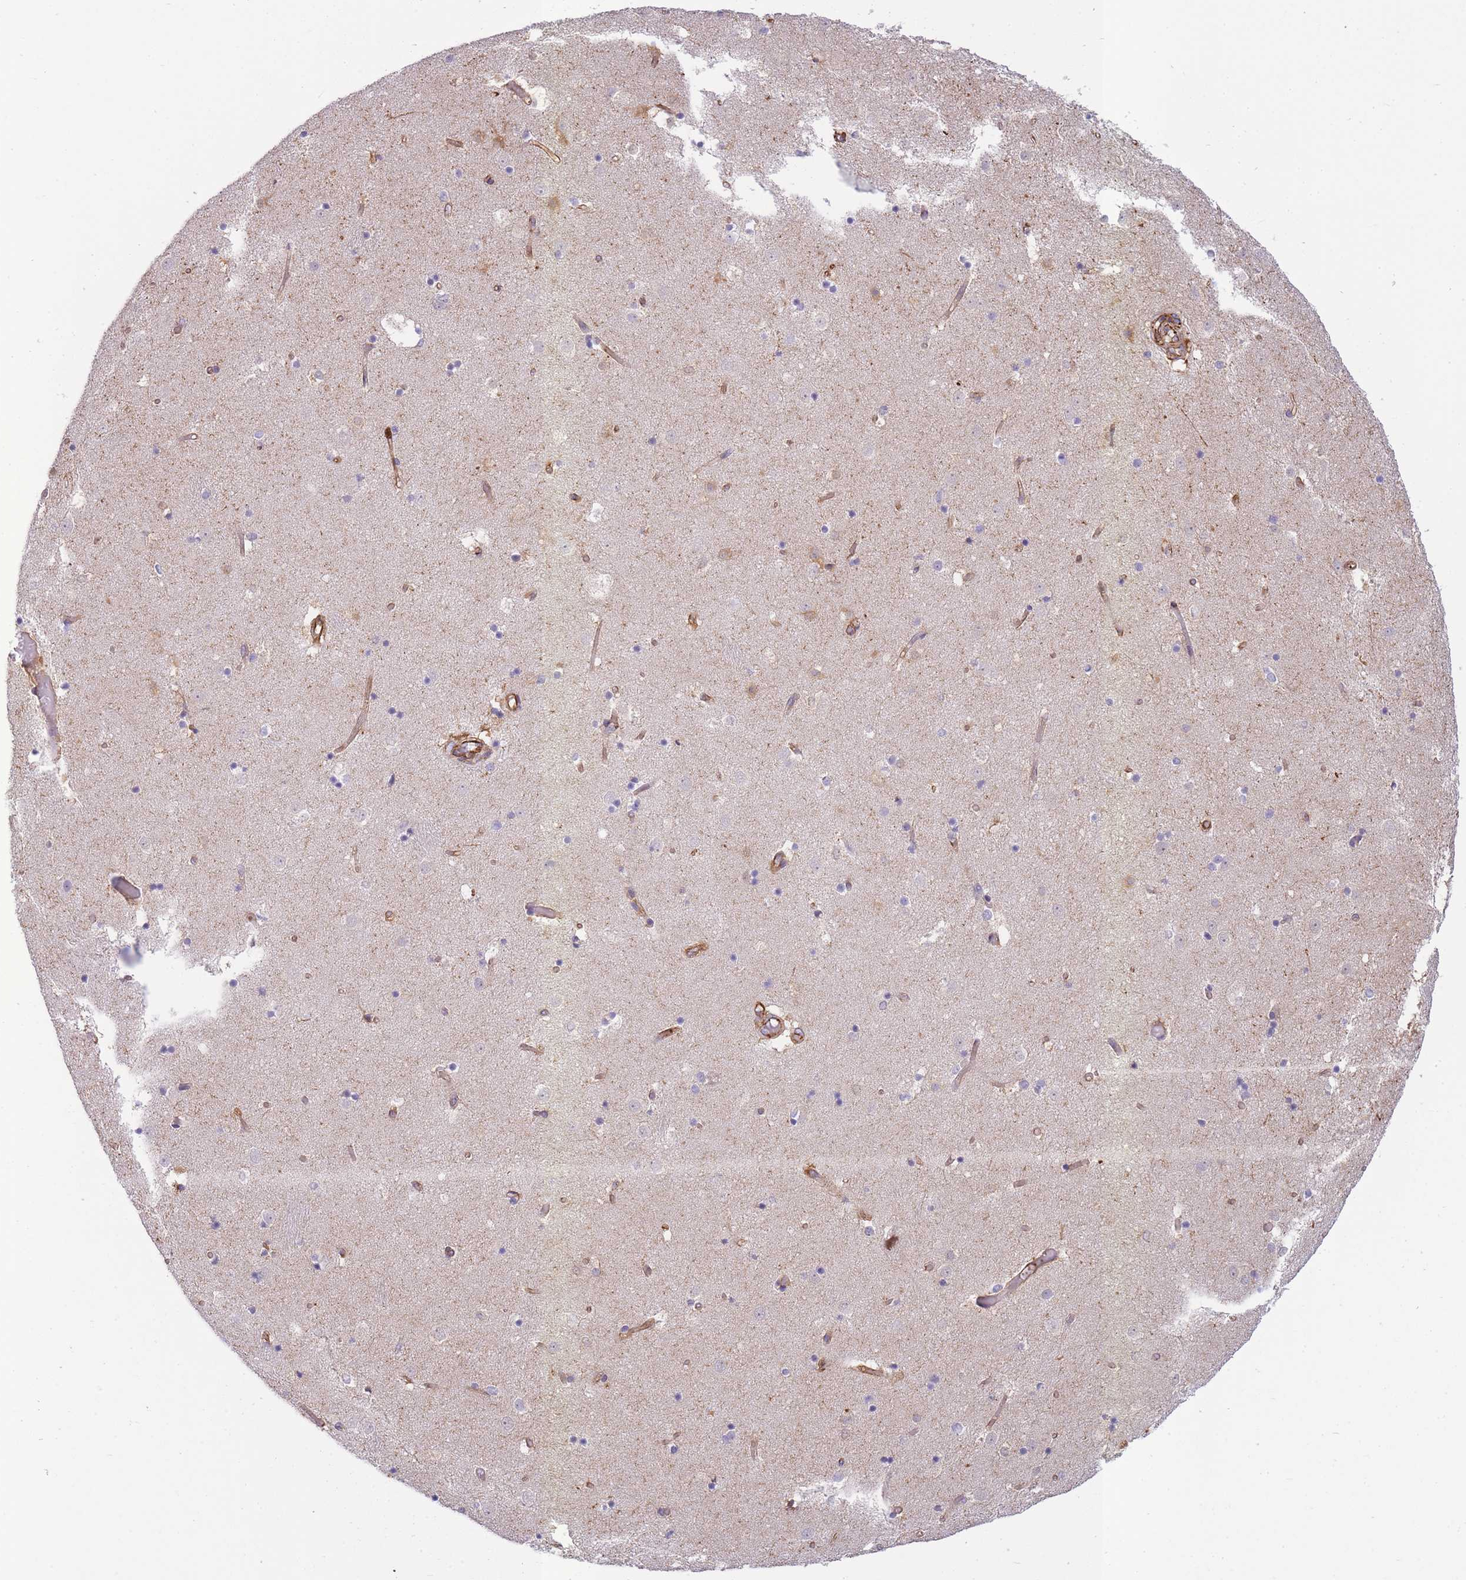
{"staining": {"intensity": "negative", "quantity": "none", "location": "none"}, "tissue": "caudate", "cell_type": "Glial cells", "image_type": "normal", "snomed": [{"axis": "morphology", "description": "Normal tissue, NOS"}, {"axis": "topography", "description": "Lateral ventricle wall"}], "caption": "Histopathology image shows no protein positivity in glial cells of benign caudate.", "gene": "ECPAS", "patient": {"sex": "female", "age": 52}}